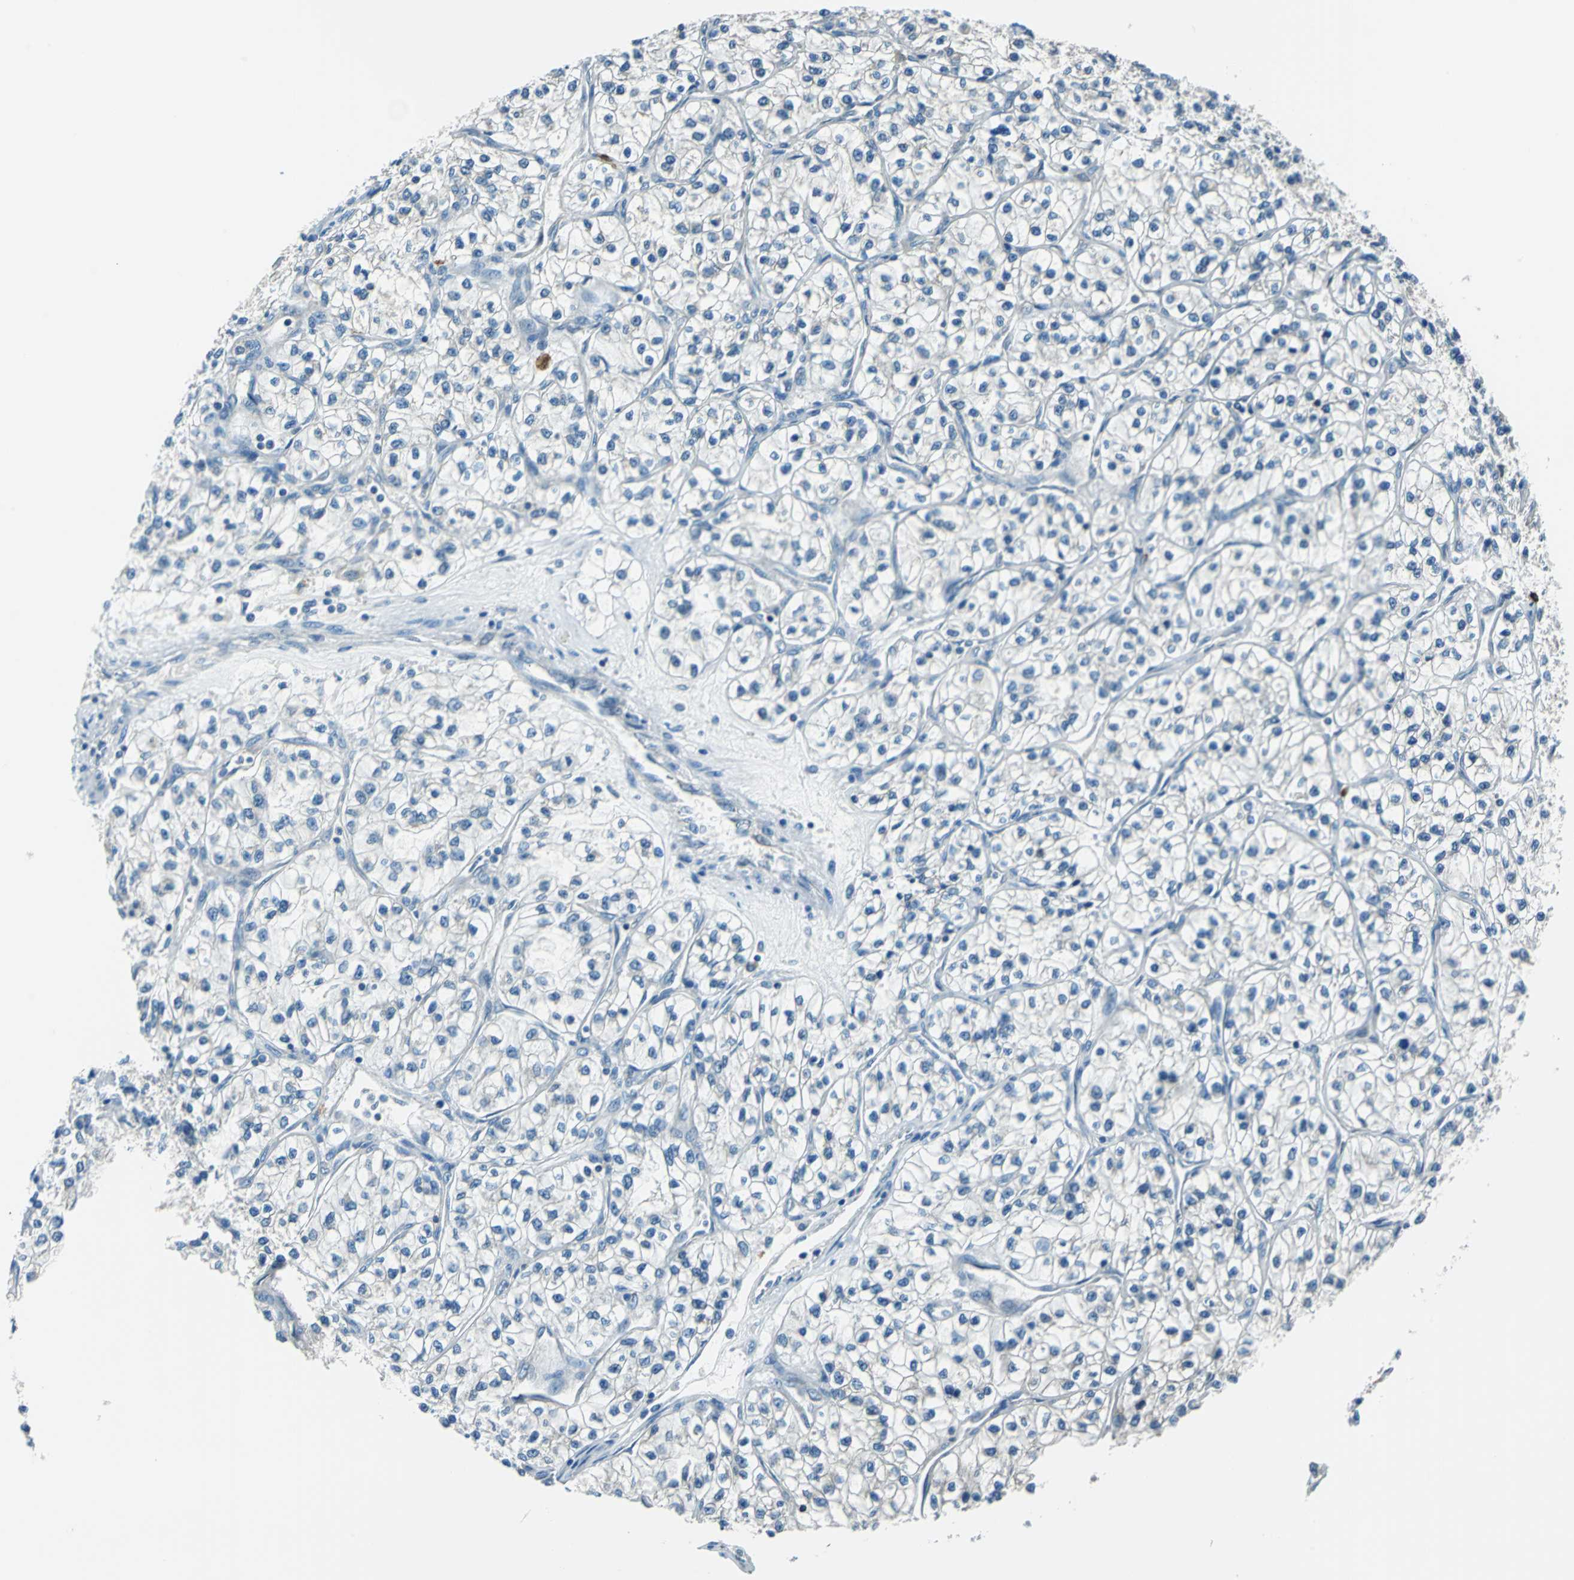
{"staining": {"intensity": "negative", "quantity": "none", "location": "none"}, "tissue": "renal cancer", "cell_type": "Tumor cells", "image_type": "cancer", "snomed": [{"axis": "morphology", "description": "Adenocarcinoma, NOS"}, {"axis": "topography", "description": "Kidney"}], "caption": "There is no significant staining in tumor cells of renal adenocarcinoma. (DAB (3,3'-diaminobenzidine) immunohistochemistry, high magnification).", "gene": "CPA3", "patient": {"sex": "female", "age": 57}}